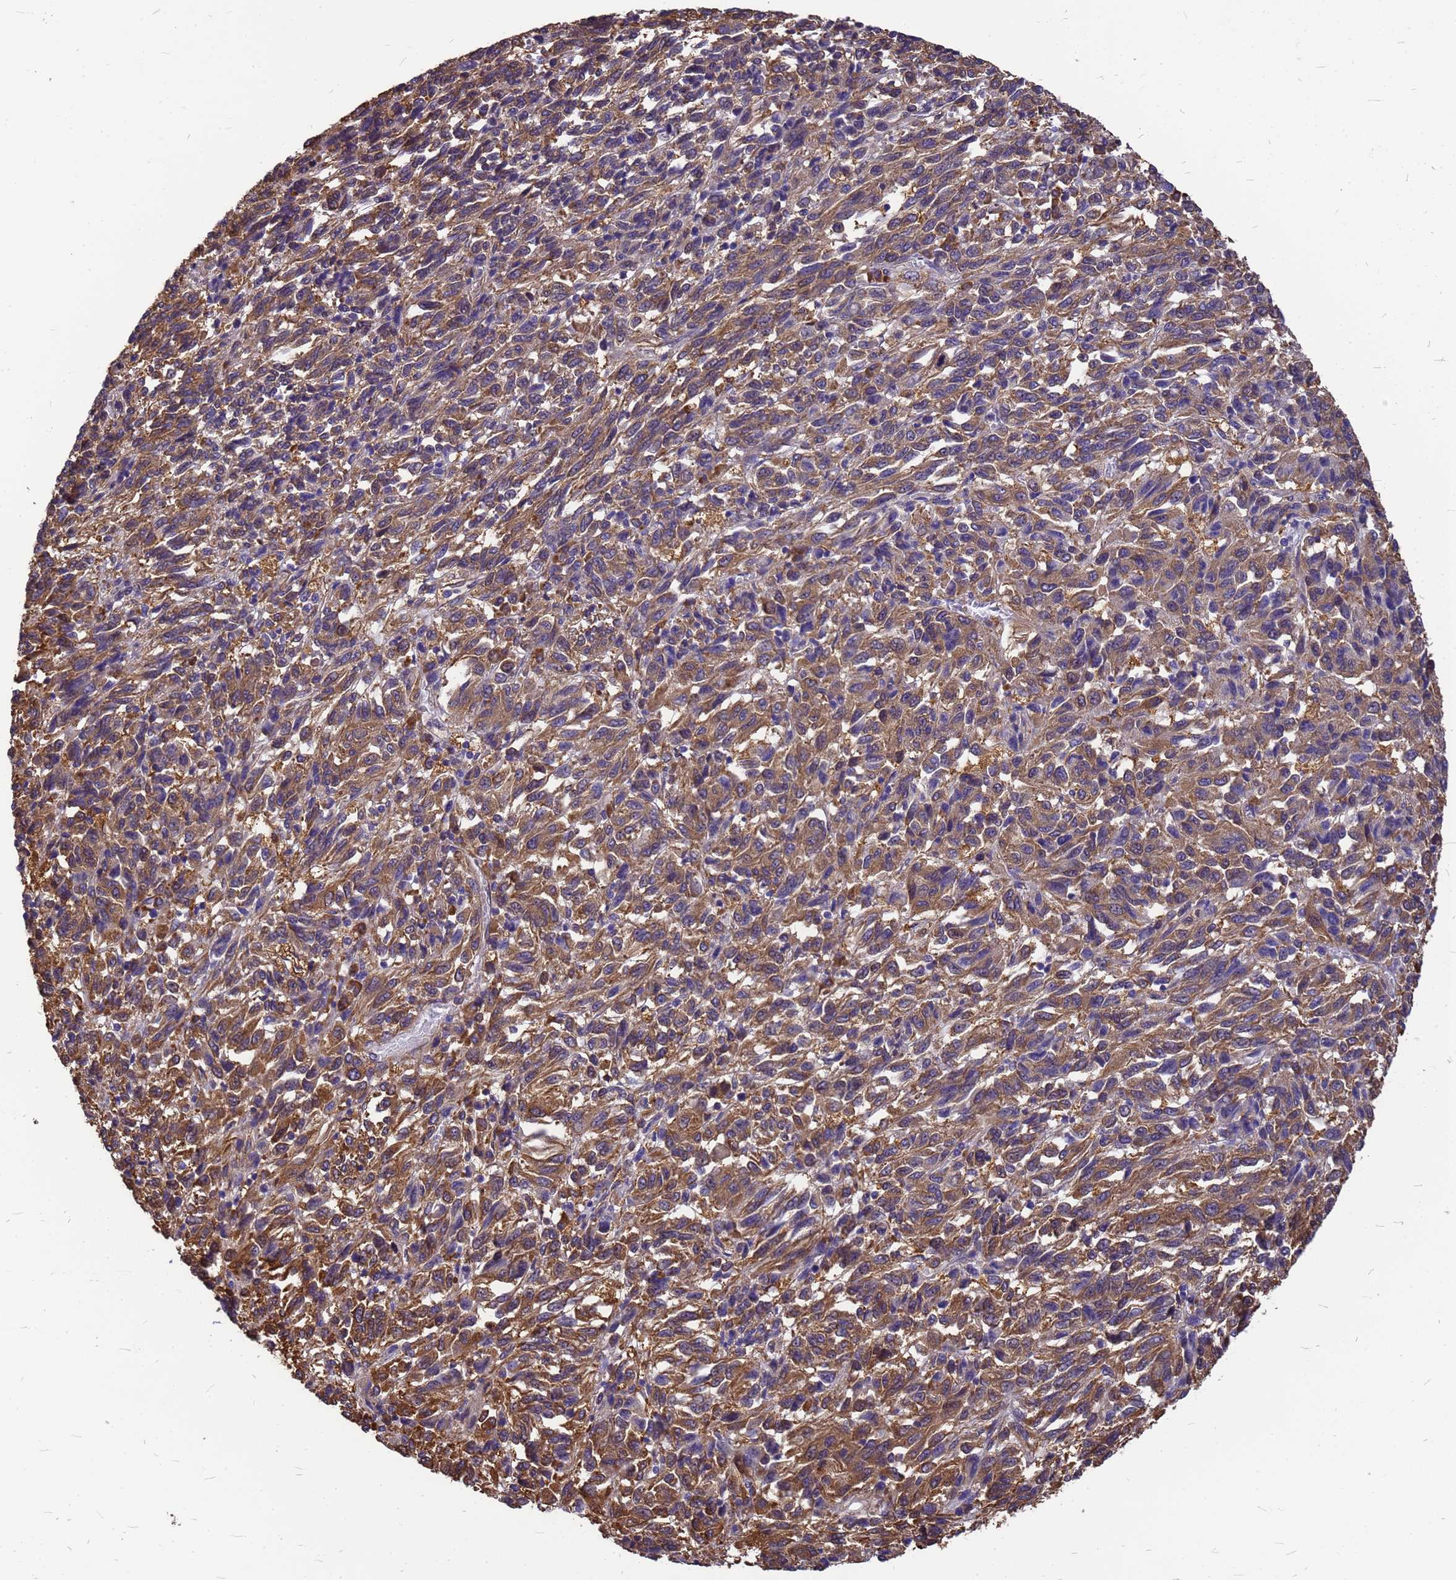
{"staining": {"intensity": "moderate", "quantity": ">75%", "location": "cytoplasmic/membranous"}, "tissue": "melanoma", "cell_type": "Tumor cells", "image_type": "cancer", "snomed": [{"axis": "morphology", "description": "Malignant melanoma, Metastatic site"}, {"axis": "topography", "description": "Lung"}], "caption": "Tumor cells reveal medium levels of moderate cytoplasmic/membranous positivity in about >75% of cells in human melanoma.", "gene": "GID4", "patient": {"sex": "male", "age": 64}}